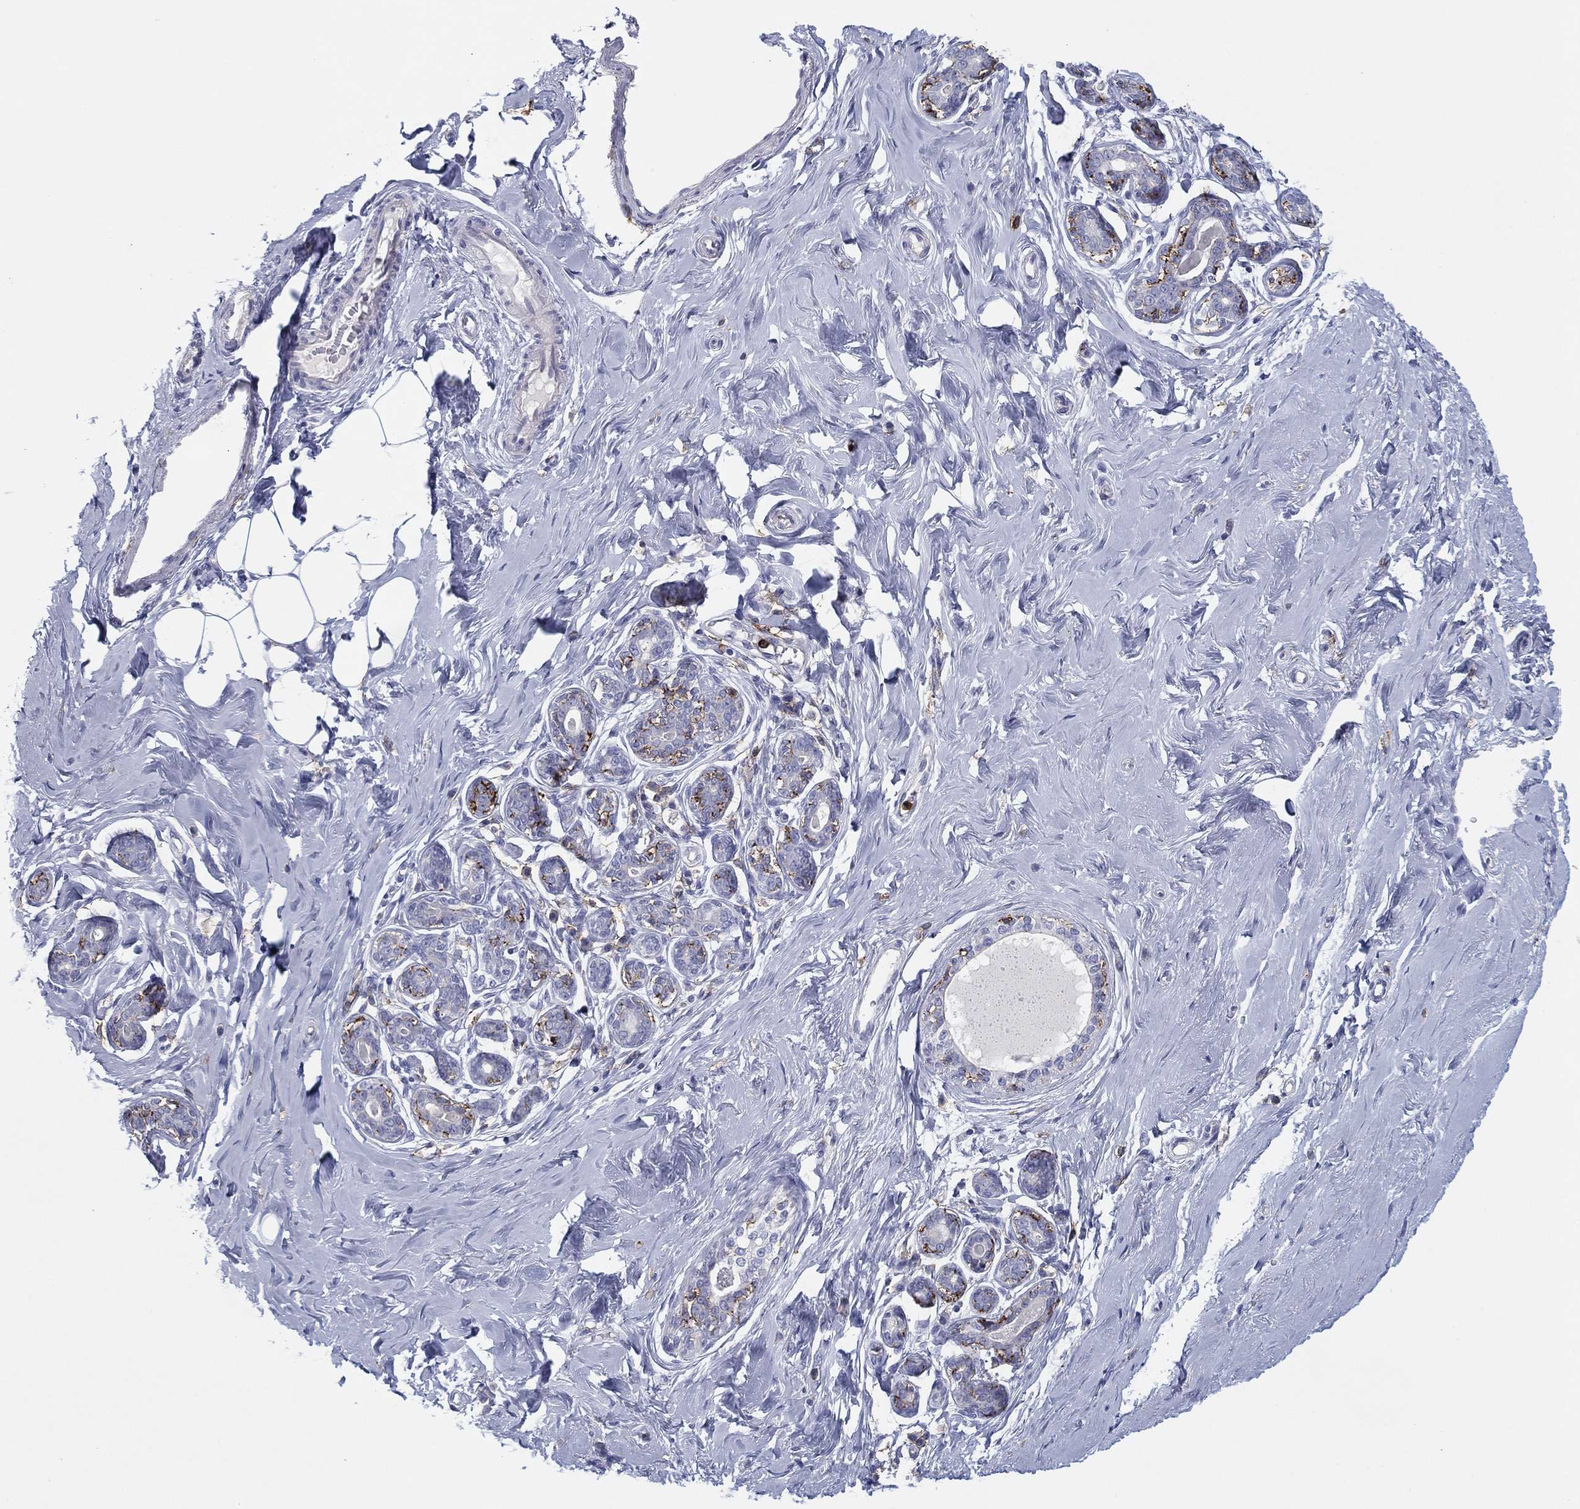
{"staining": {"intensity": "negative", "quantity": "none", "location": "none"}, "tissue": "breast", "cell_type": "Adipocytes", "image_type": "normal", "snomed": [{"axis": "morphology", "description": "Normal tissue, NOS"}, {"axis": "topography", "description": "Skin"}, {"axis": "topography", "description": "Breast"}], "caption": "Benign breast was stained to show a protein in brown. There is no significant staining in adipocytes. (Brightfield microscopy of DAB IHC at high magnification).", "gene": "SELPLG", "patient": {"sex": "female", "age": 43}}